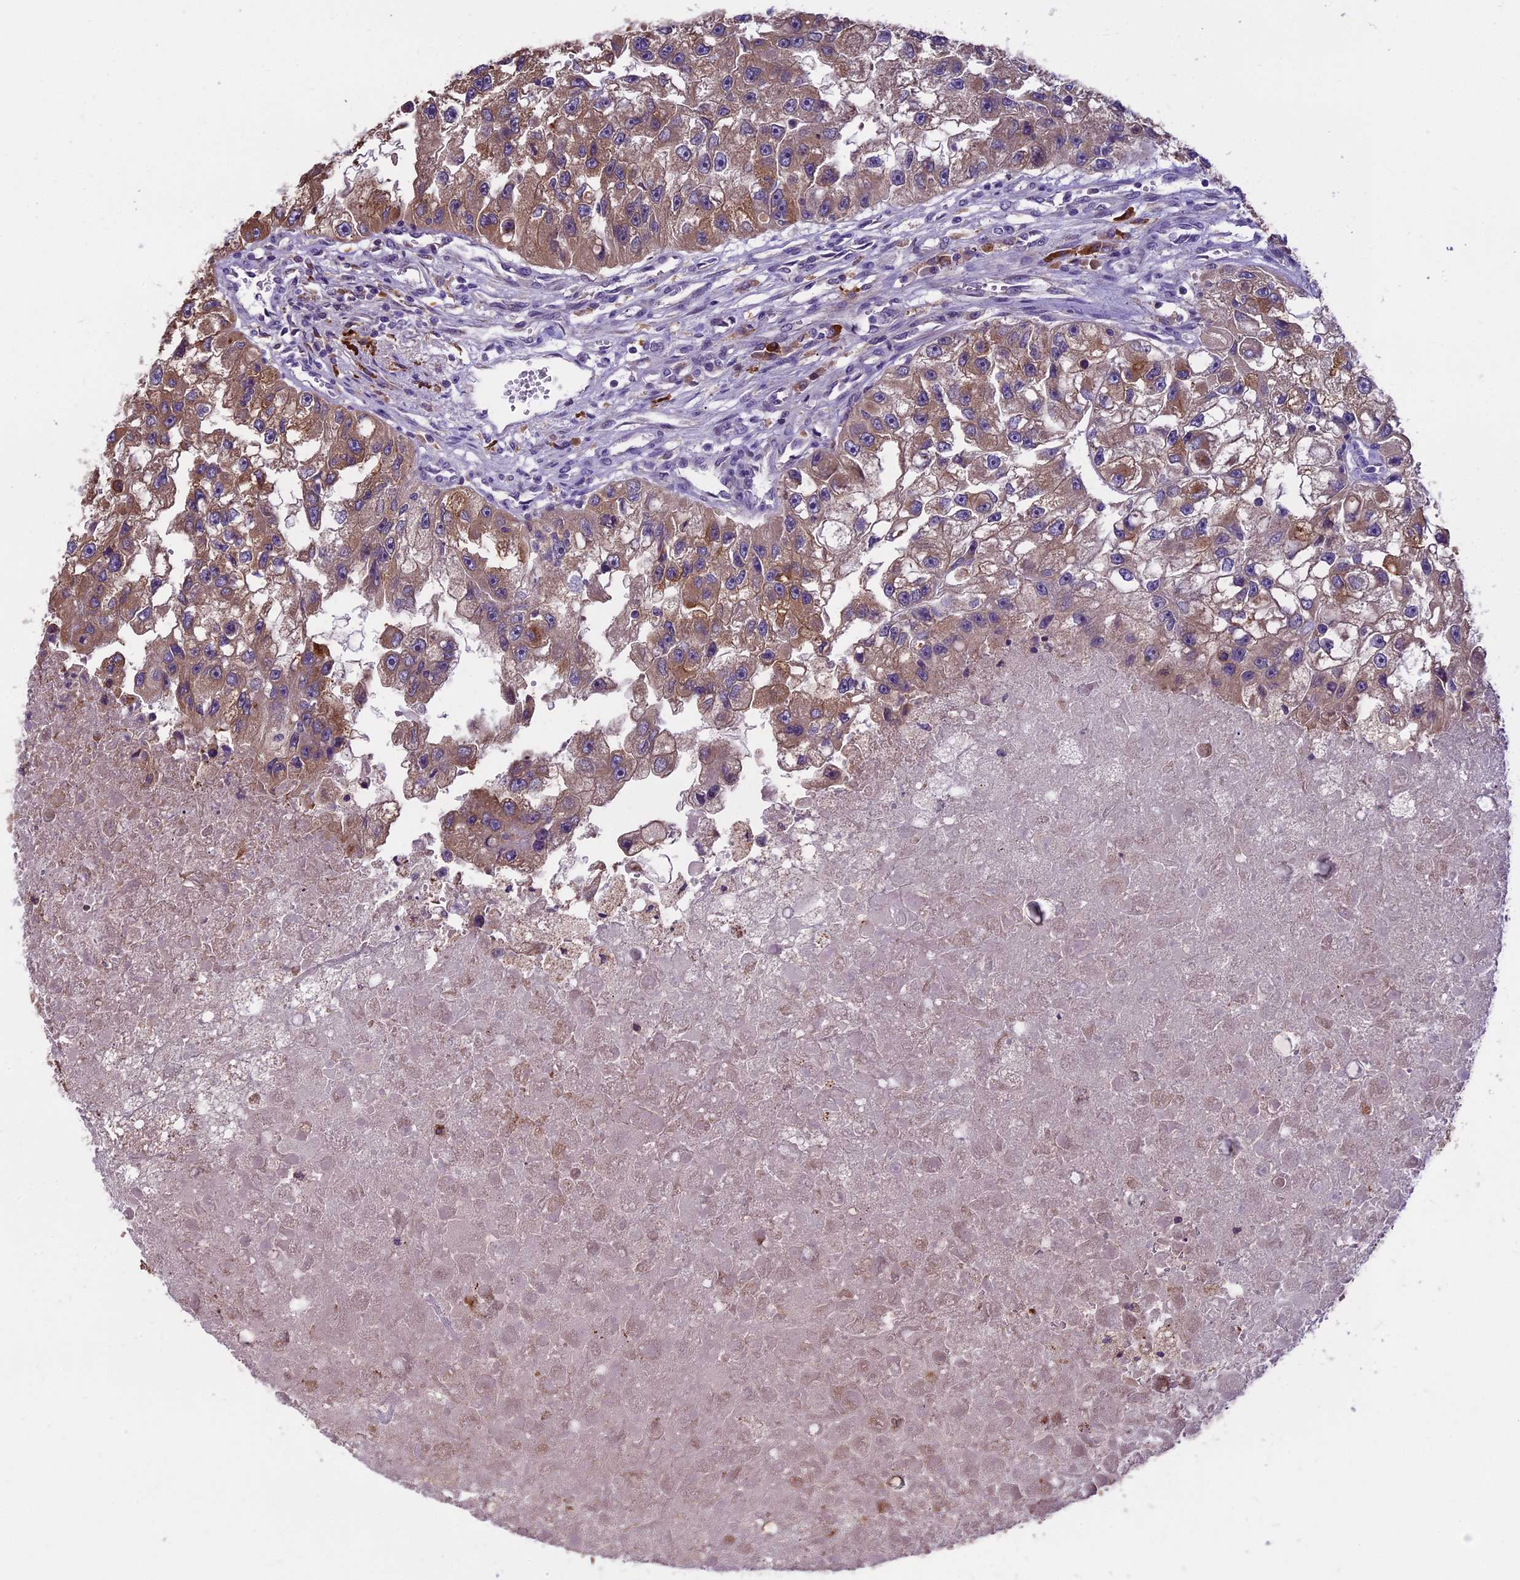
{"staining": {"intensity": "moderate", "quantity": ">75%", "location": "cytoplasmic/membranous"}, "tissue": "renal cancer", "cell_type": "Tumor cells", "image_type": "cancer", "snomed": [{"axis": "morphology", "description": "Adenocarcinoma, NOS"}, {"axis": "topography", "description": "Kidney"}], "caption": "Immunohistochemistry (IHC) (DAB) staining of human renal cancer reveals moderate cytoplasmic/membranous protein positivity in about >75% of tumor cells.", "gene": "ABCC10", "patient": {"sex": "male", "age": 63}}